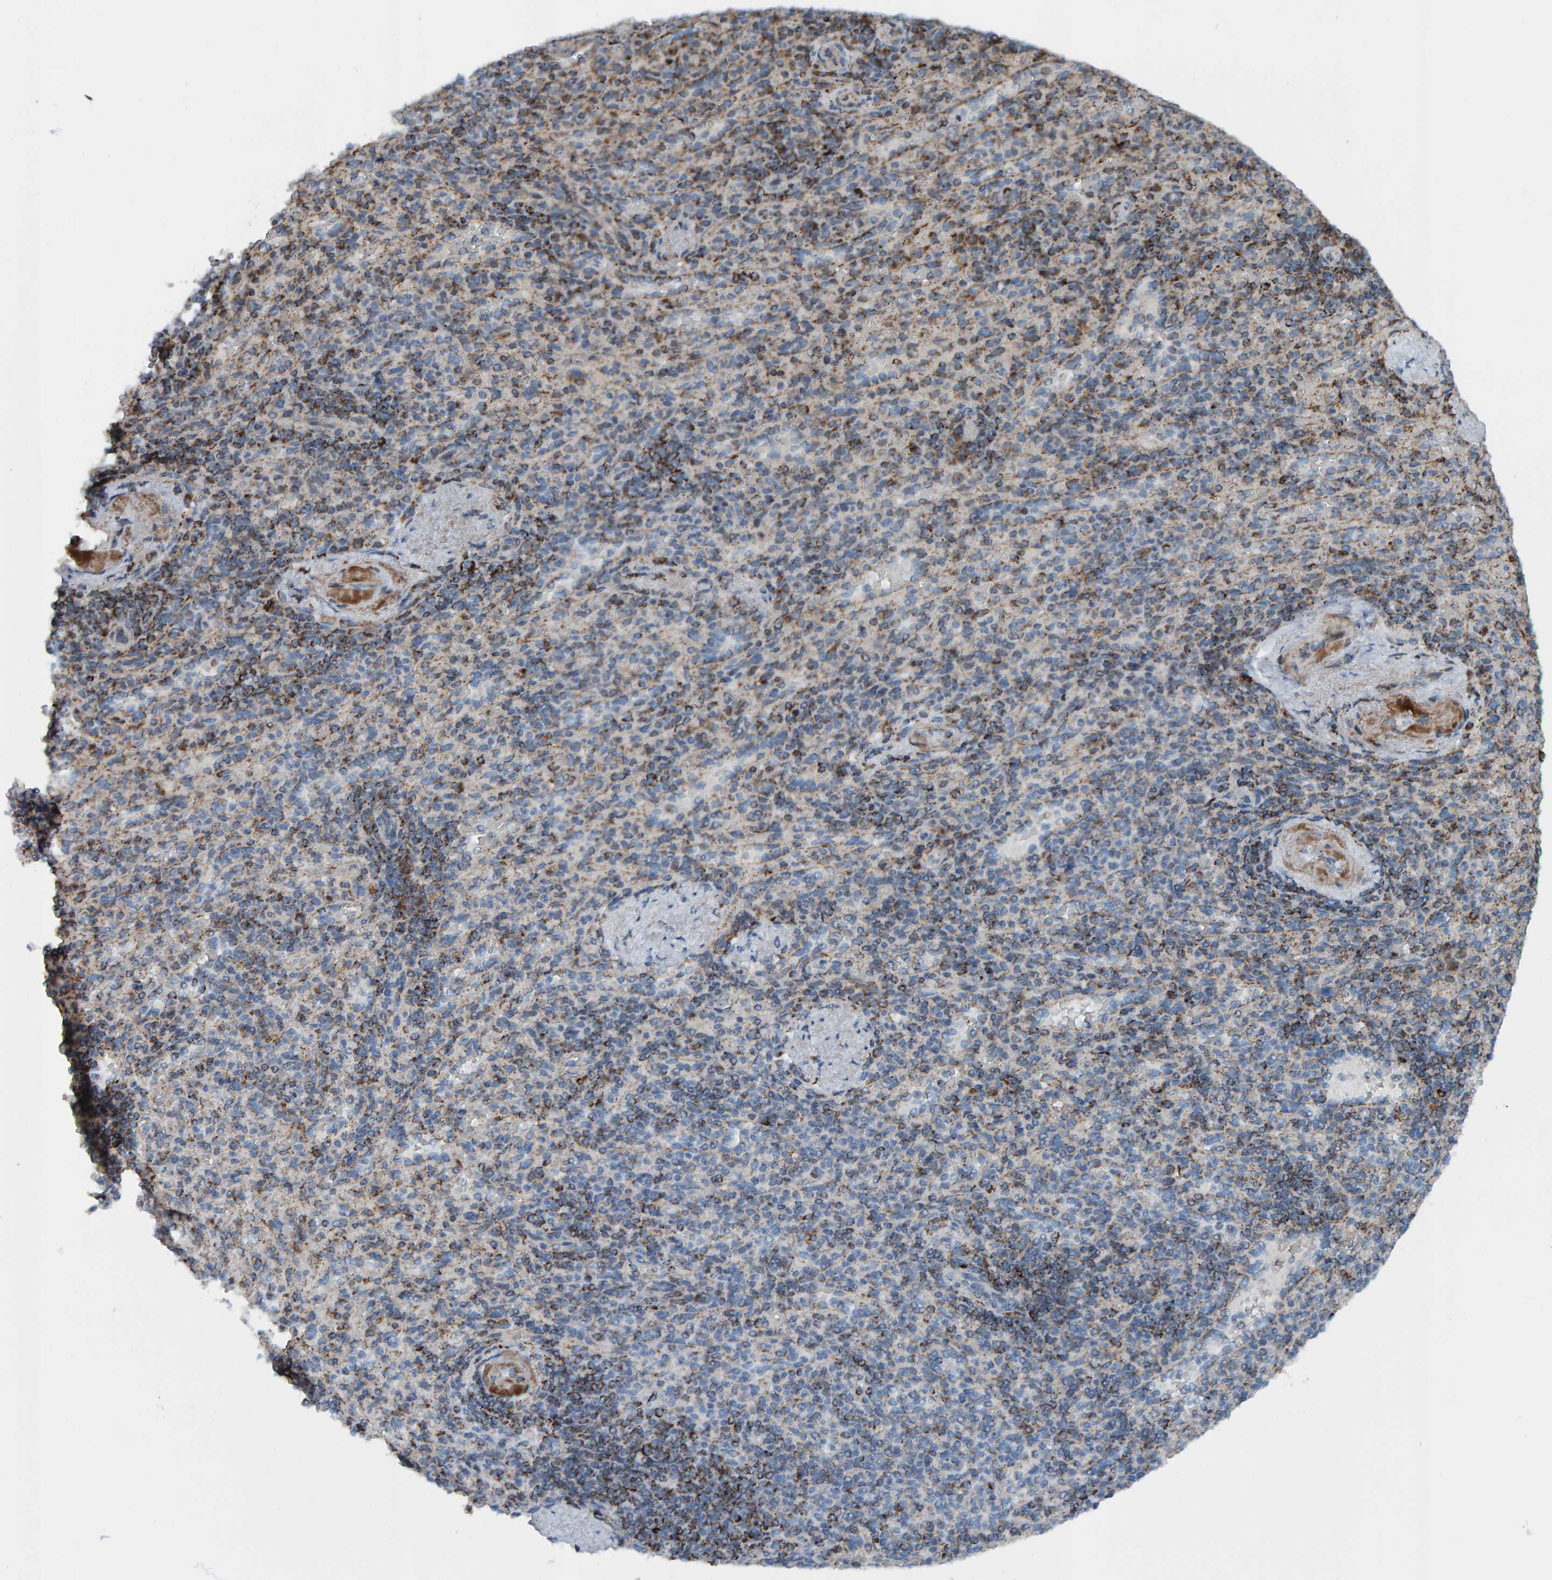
{"staining": {"intensity": "moderate", "quantity": "25%-75%", "location": "cytoplasmic/membranous"}, "tissue": "spleen", "cell_type": "Cells in red pulp", "image_type": "normal", "snomed": [{"axis": "morphology", "description": "Normal tissue, NOS"}, {"axis": "topography", "description": "Spleen"}], "caption": "A high-resolution photomicrograph shows immunohistochemistry (IHC) staining of normal spleen, which displays moderate cytoplasmic/membranous expression in about 25%-75% of cells in red pulp. Nuclei are stained in blue.", "gene": "ZNF48", "patient": {"sex": "female", "age": 74}}